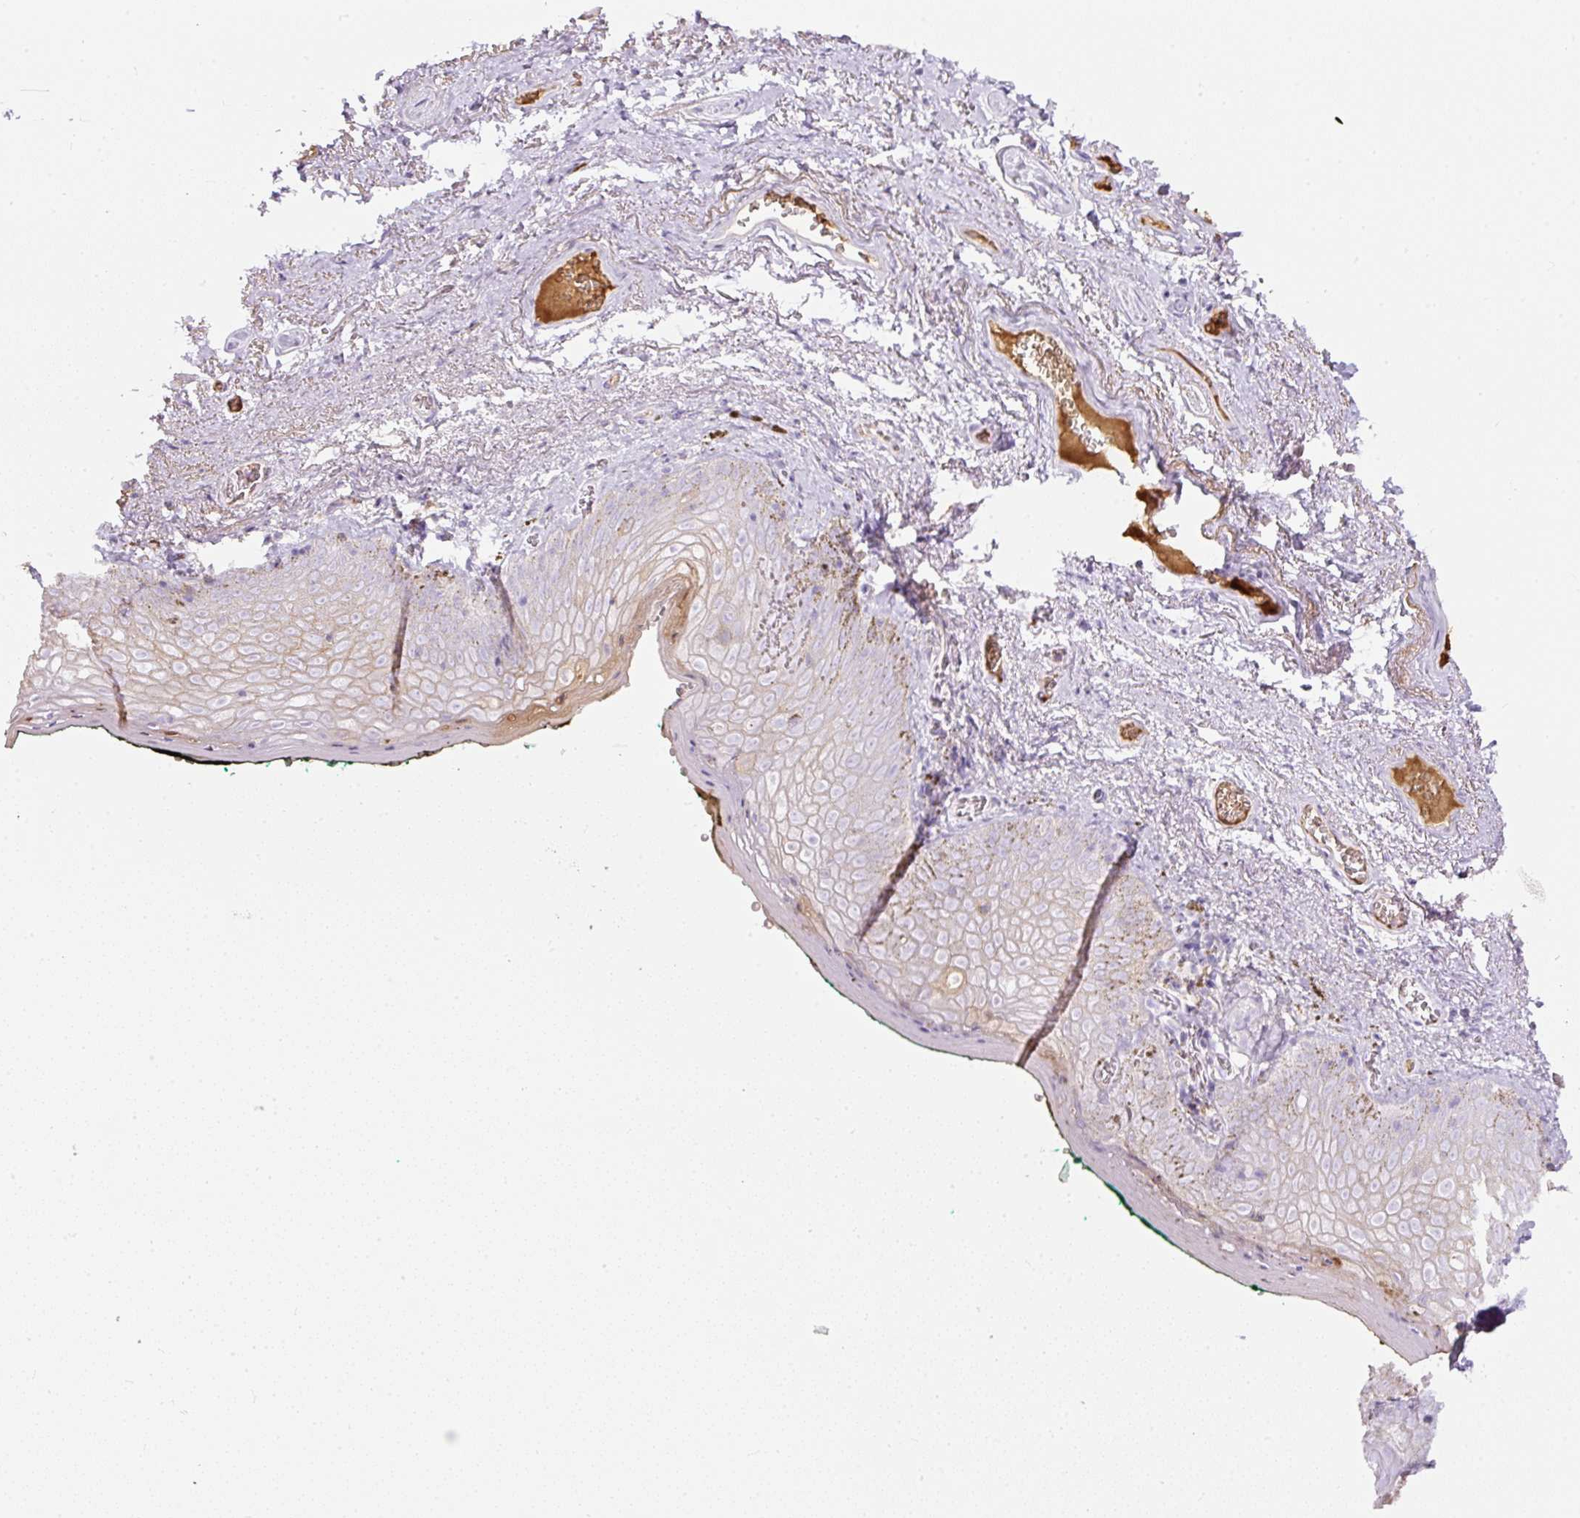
{"staining": {"intensity": "negative", "quantity": "none", "location": "none"}, "tissue": "vagina", "cell_type": "Squamous epithelial cells", "image_type": "normal", "snomed": [{"axis": "morphology", "description": "Normal tissue, NOS"}, {"axis": "topography", "description": "Vulva"}, {"axis": "topography", "description": "Vagina"}, {"axis": "topography", "description": "Peripheral nerve tissue"}], "caption": "Squamous epithelial cells are negative for brown protein staining in benign vagina. (DAB (3,3'-diaminobenzidine) immunohistochemistry (IHC), high magnification).", "gene": "APOA1", "patient": {"sex": "female", "age": 66}}